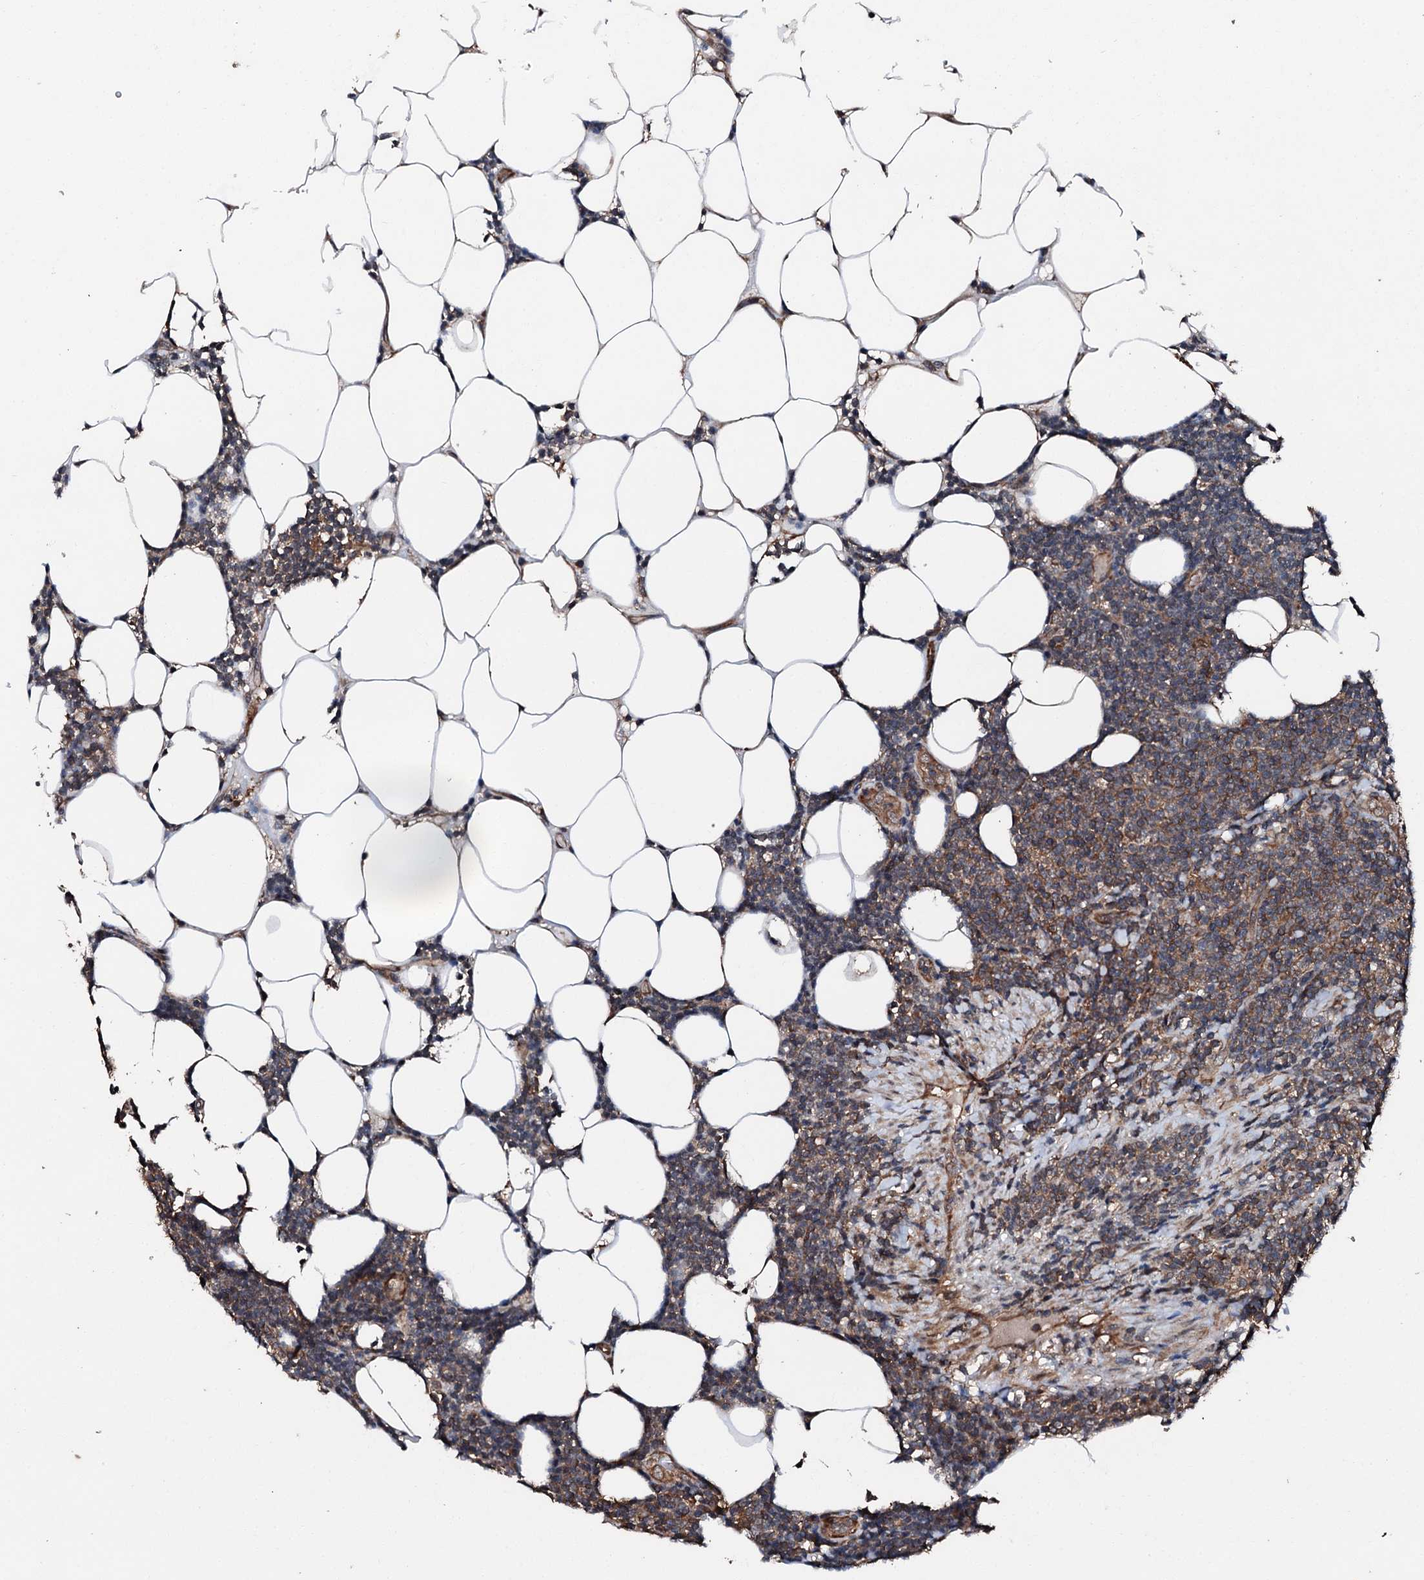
{"staining": {"intensity": "moderate", "quantity": "25%-75%", "location": "cytoplasmic/membranous"}, "tissue": "lymphoma", "cell_type": "Tumor cells", "image_type": "cancer", "snomed": [{"axis": "morphology", "description": "Malignant lymphoma, non-Hodgkin's type, Low grade"}, {"axis": "topography", "description": "Lymph node"}], "caption": "Immunohistochemical staining of lymphoma shows medium levels of moderate cytoplasmic/membranous positivity in about 25%-75% of tumor cells. (DAB IHC with brightfield microscopy, high magnification).", "gene": "FGD4", "patient": {"sex": "male", "age": 66}}